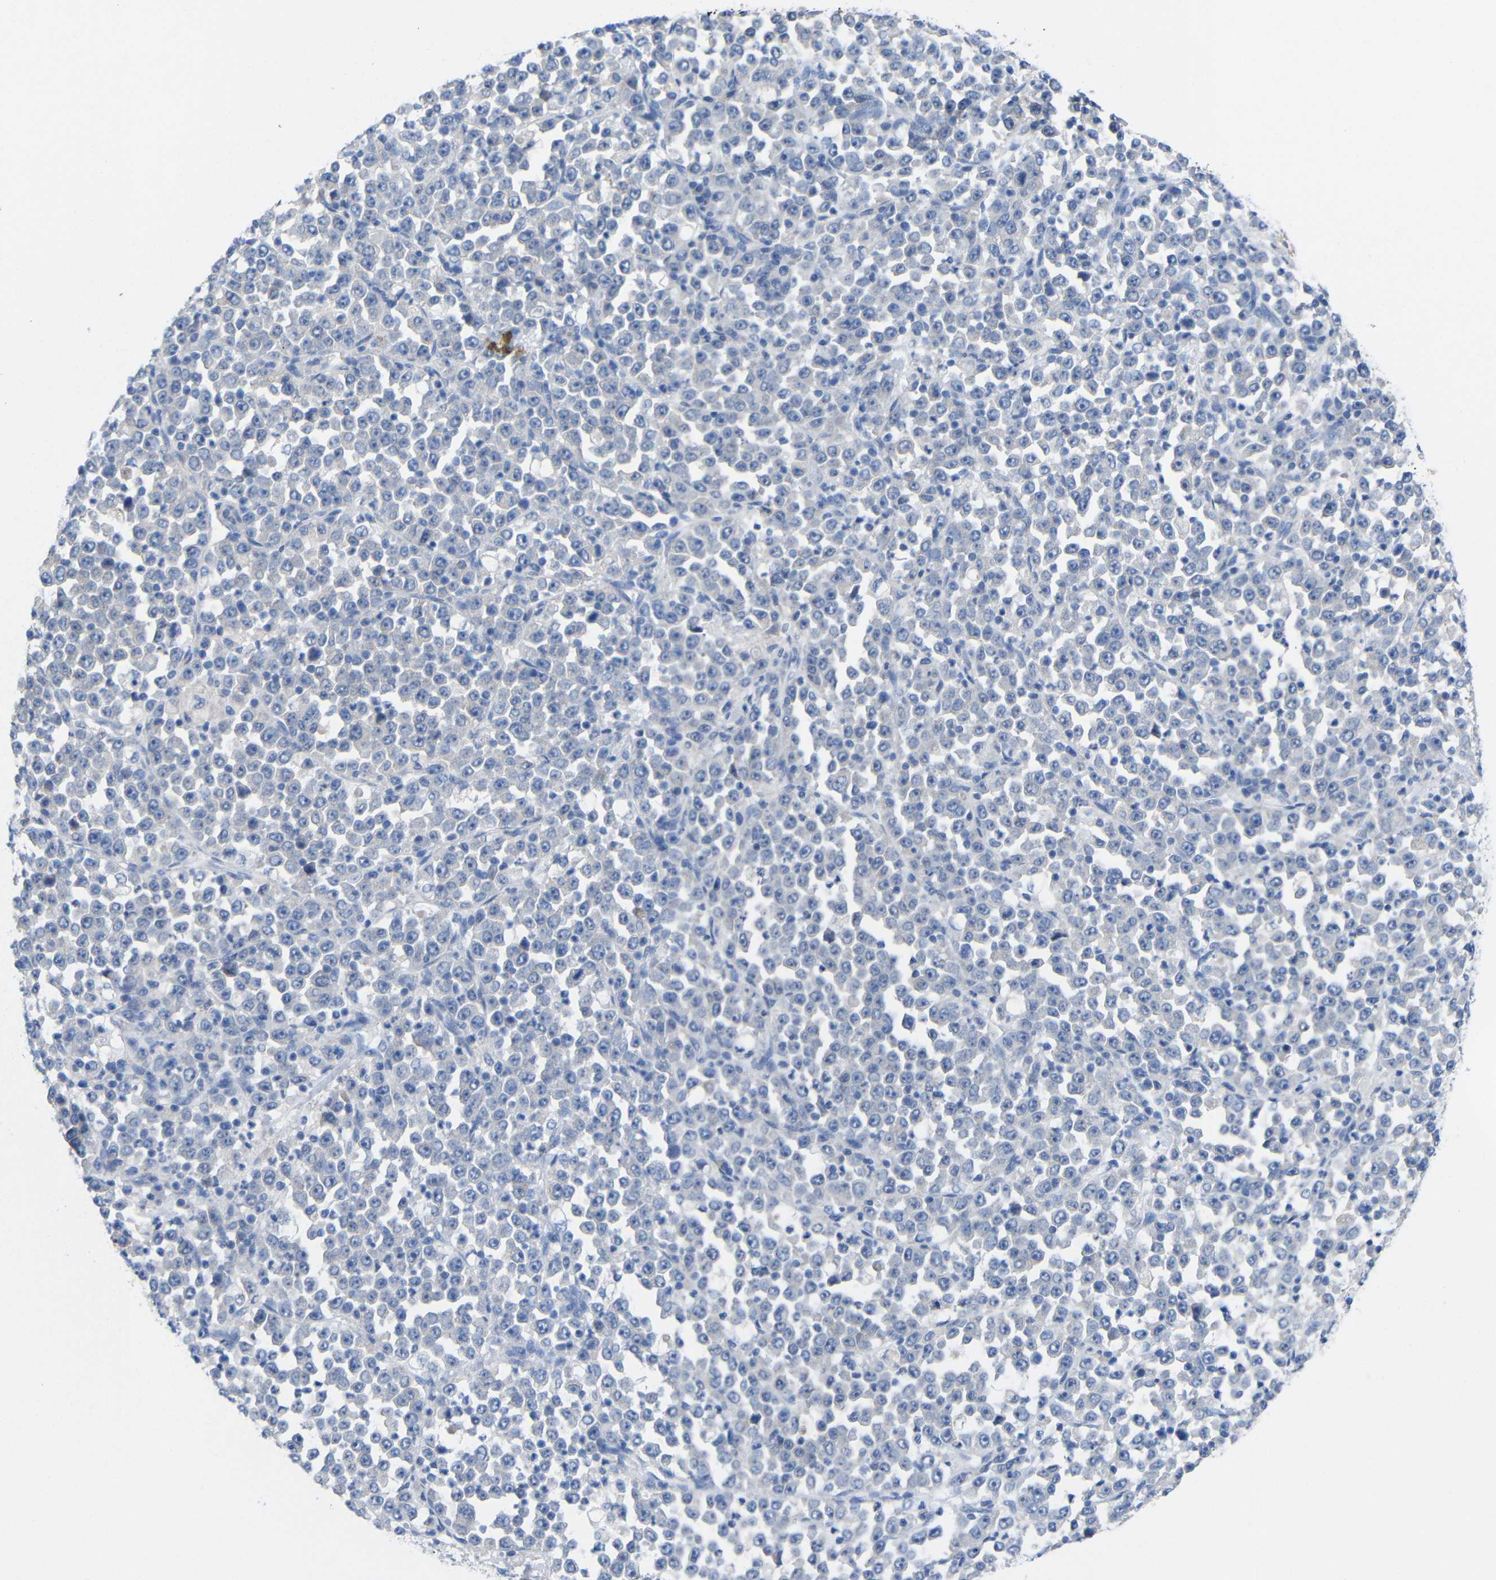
{"staining": {"intensity": "negative", "quantity": "none", "location": "none"}, "tissue": "stomach cancer", "cell_type": "Tumor cells", "image_type": "cancer", "snomed": [{"axis": "morphology", "description": "Normal tissue, NOS"}, {"axis": "morphology", "description": "Adenocarcinoma, NOS"}, {"axis": "topography", "description": "Stomach, upper"}, {"axis": "topography", "description": "Stomach"}], "caption": "DAB (3,3'-diaminobenzidine) immunohistochemical staining of human stomach cancer demonstrates no significant staining in tumor cells.", "gene": "PEBP1", "patient": {"sex": "male", "age": 59}}